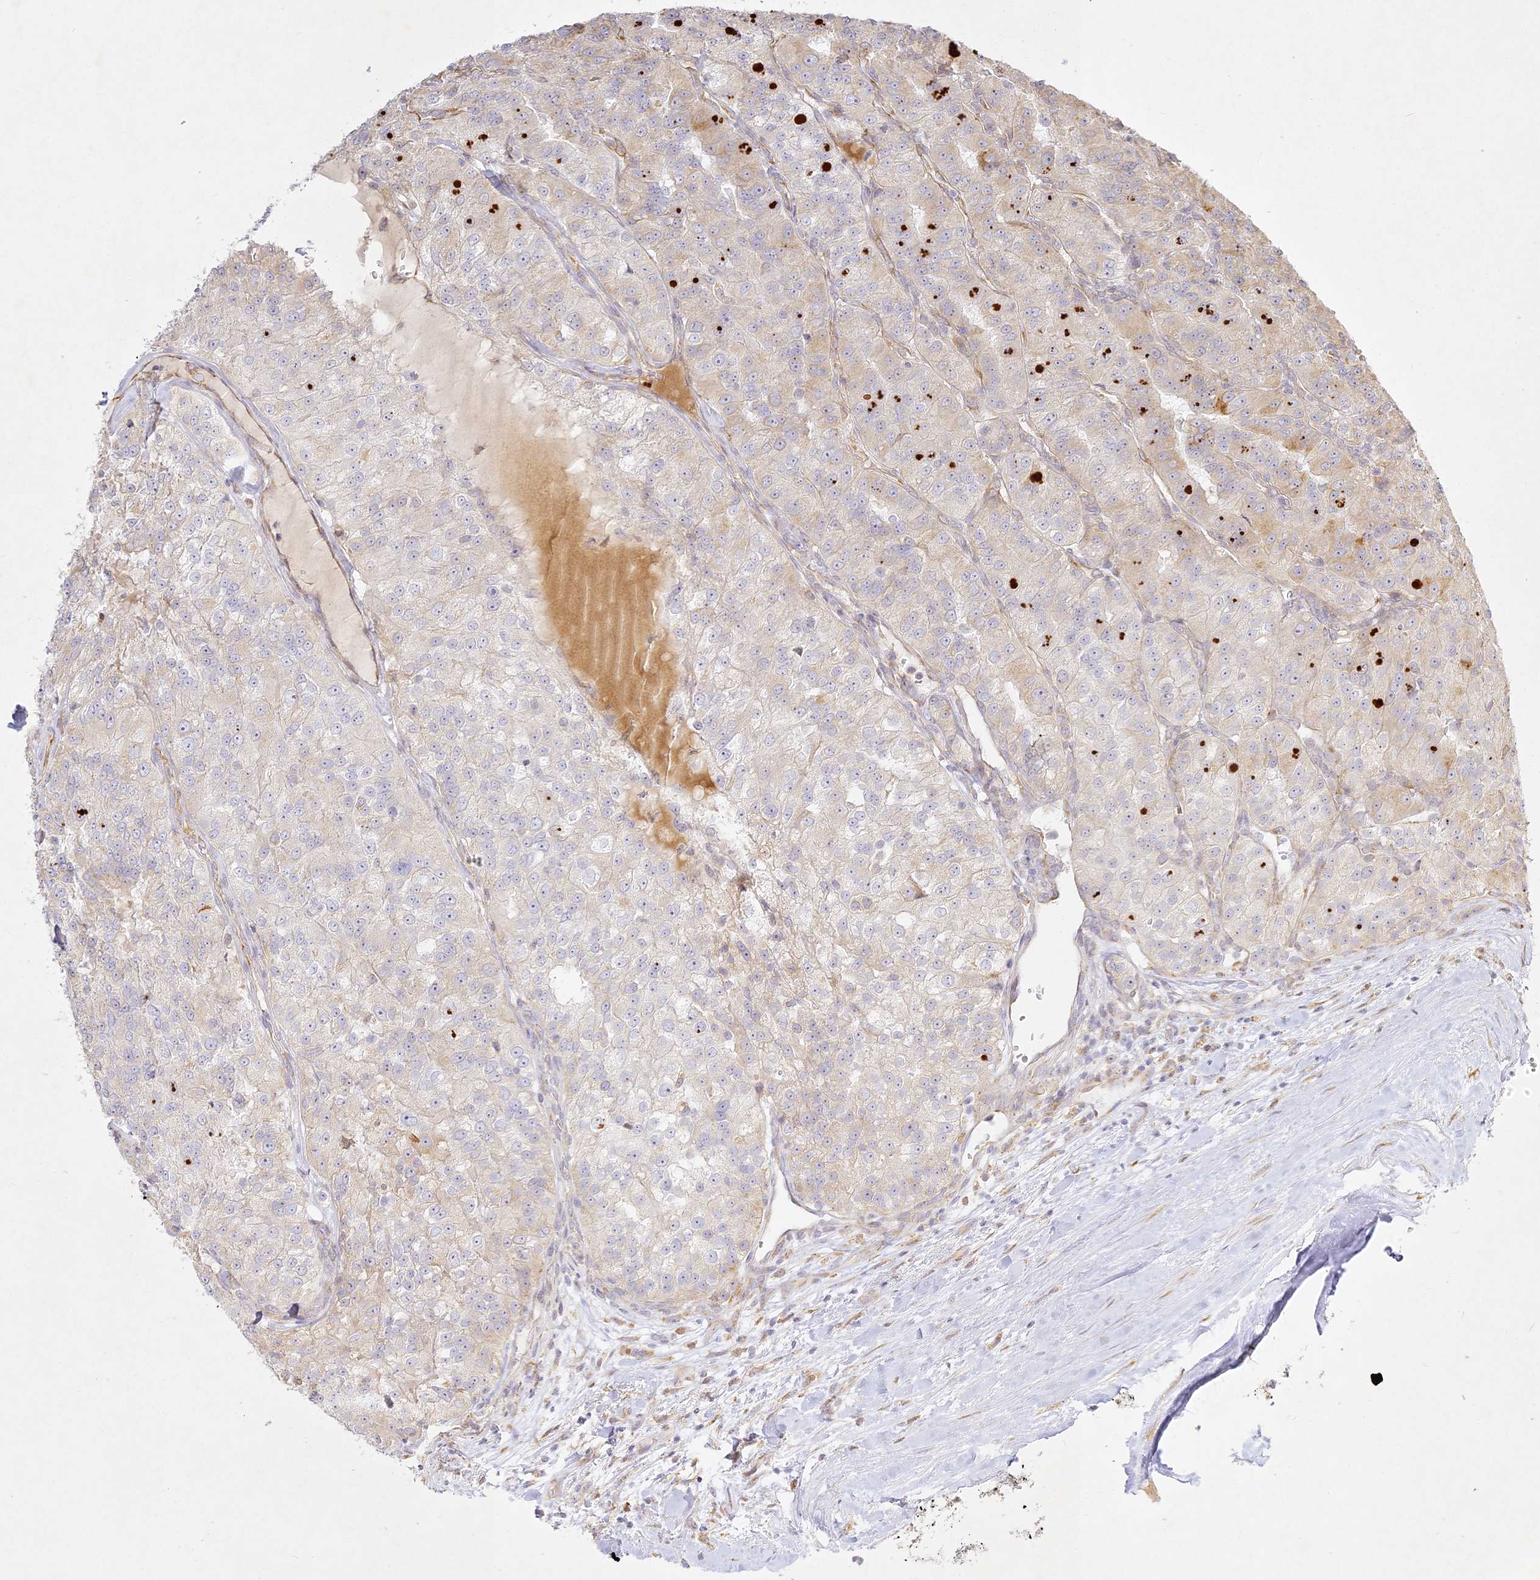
{"staining": {"intensity": "weak", "quantity": "<25%", "location": "cytoplasmic/membranous"}, "tissue": "renal cancer", "cell_type": "Tumor cells", "image_type": "cancer", "snomed": [{"axis": "morphology", "description": "Adenocarcinoma, NOS"}, {"axis": "topography", "description": "Kidney"}], "caption": "DAB immunohistochemical staining of adenocarcinoma (renal) demonstrates no significant positivity in tumor cells.", "gene": "SLC30A5", "patient": {"sex": "female", "age": 63}}